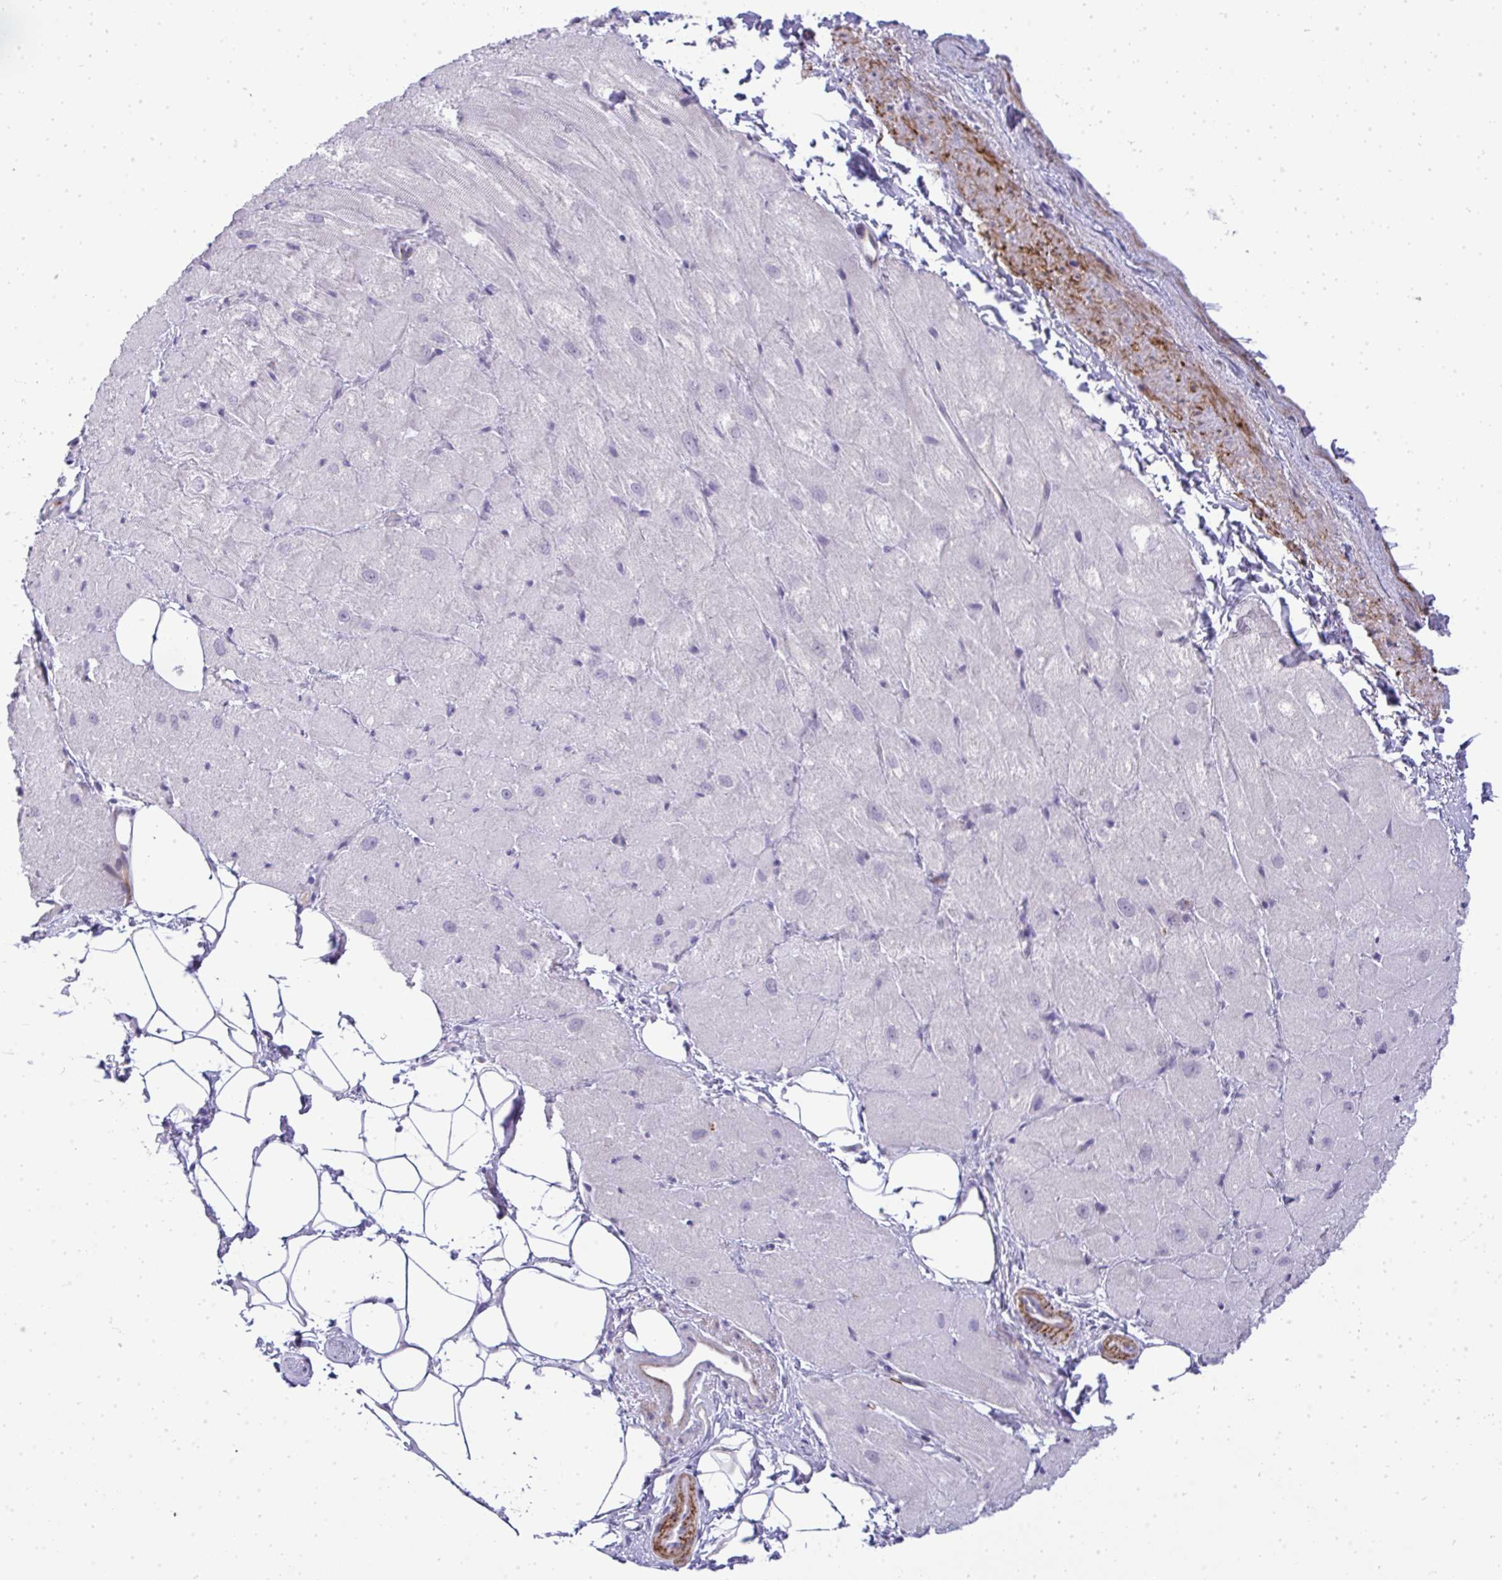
{"staining": {"intensity": "negative", "quantity": "none", "location": "none"}, "tissue": "heart muscle", "cell_type": "Cardiomyocytes", "image_type": "normal", "snomed": [{"axis": "morphology", "description": "Normal tissue, NOS"}, {"axis": "topography", "description": "Heart"}], "caption": "Immunohistochemistry (IHC) of normal heart muscle demonstrates no staining in cardiomyocytes. Brightfield microscopy of IHC stained with DAB (brown) and hematoxylin (blue), captured at high magnification.", "gene": "UBE2S", "patient": {"sex": "male", "age": 62}}